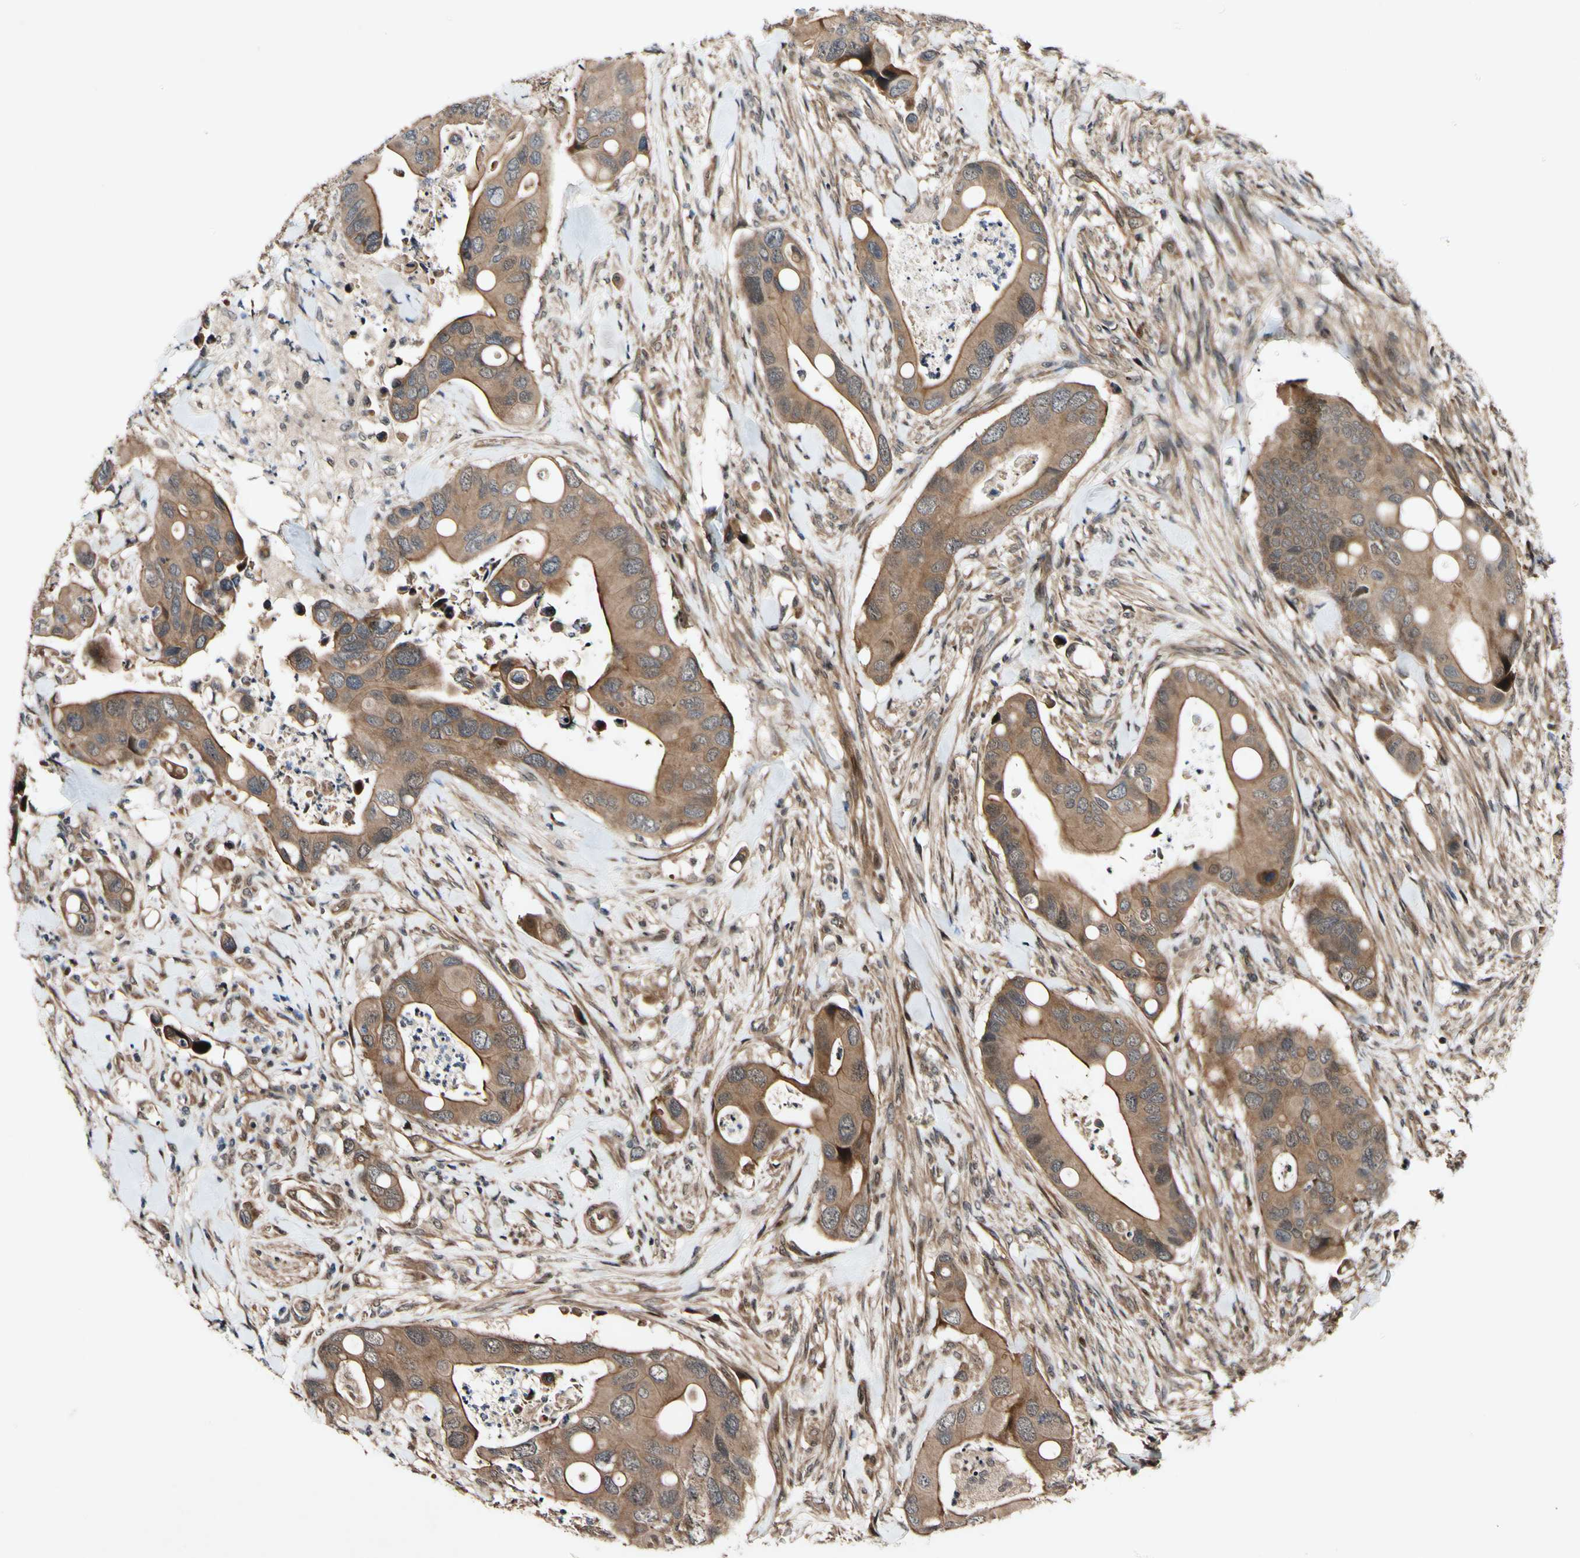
{"staining": {"intensity": "moderate", "quantity": ">75%", "location": "cytoplasmic/membranous"}, "tissue": "colorectal cancer", "cell_type": "Tumor cells", "image_type": "cancer", "snomed": [{"axis": "morphology", "description": "Adenocarcinoma, NOS"}, {"axis": "topography", "description": "Rectum"}], "caption": "Immunohistochemical staining of human colorectal cancer exhibits moderate cytoplasmic/membranous protein expression in approximately >75% of tumor cells.", "gene": "CSNK1E", "patient": {"sex": "female", "age": 57}}